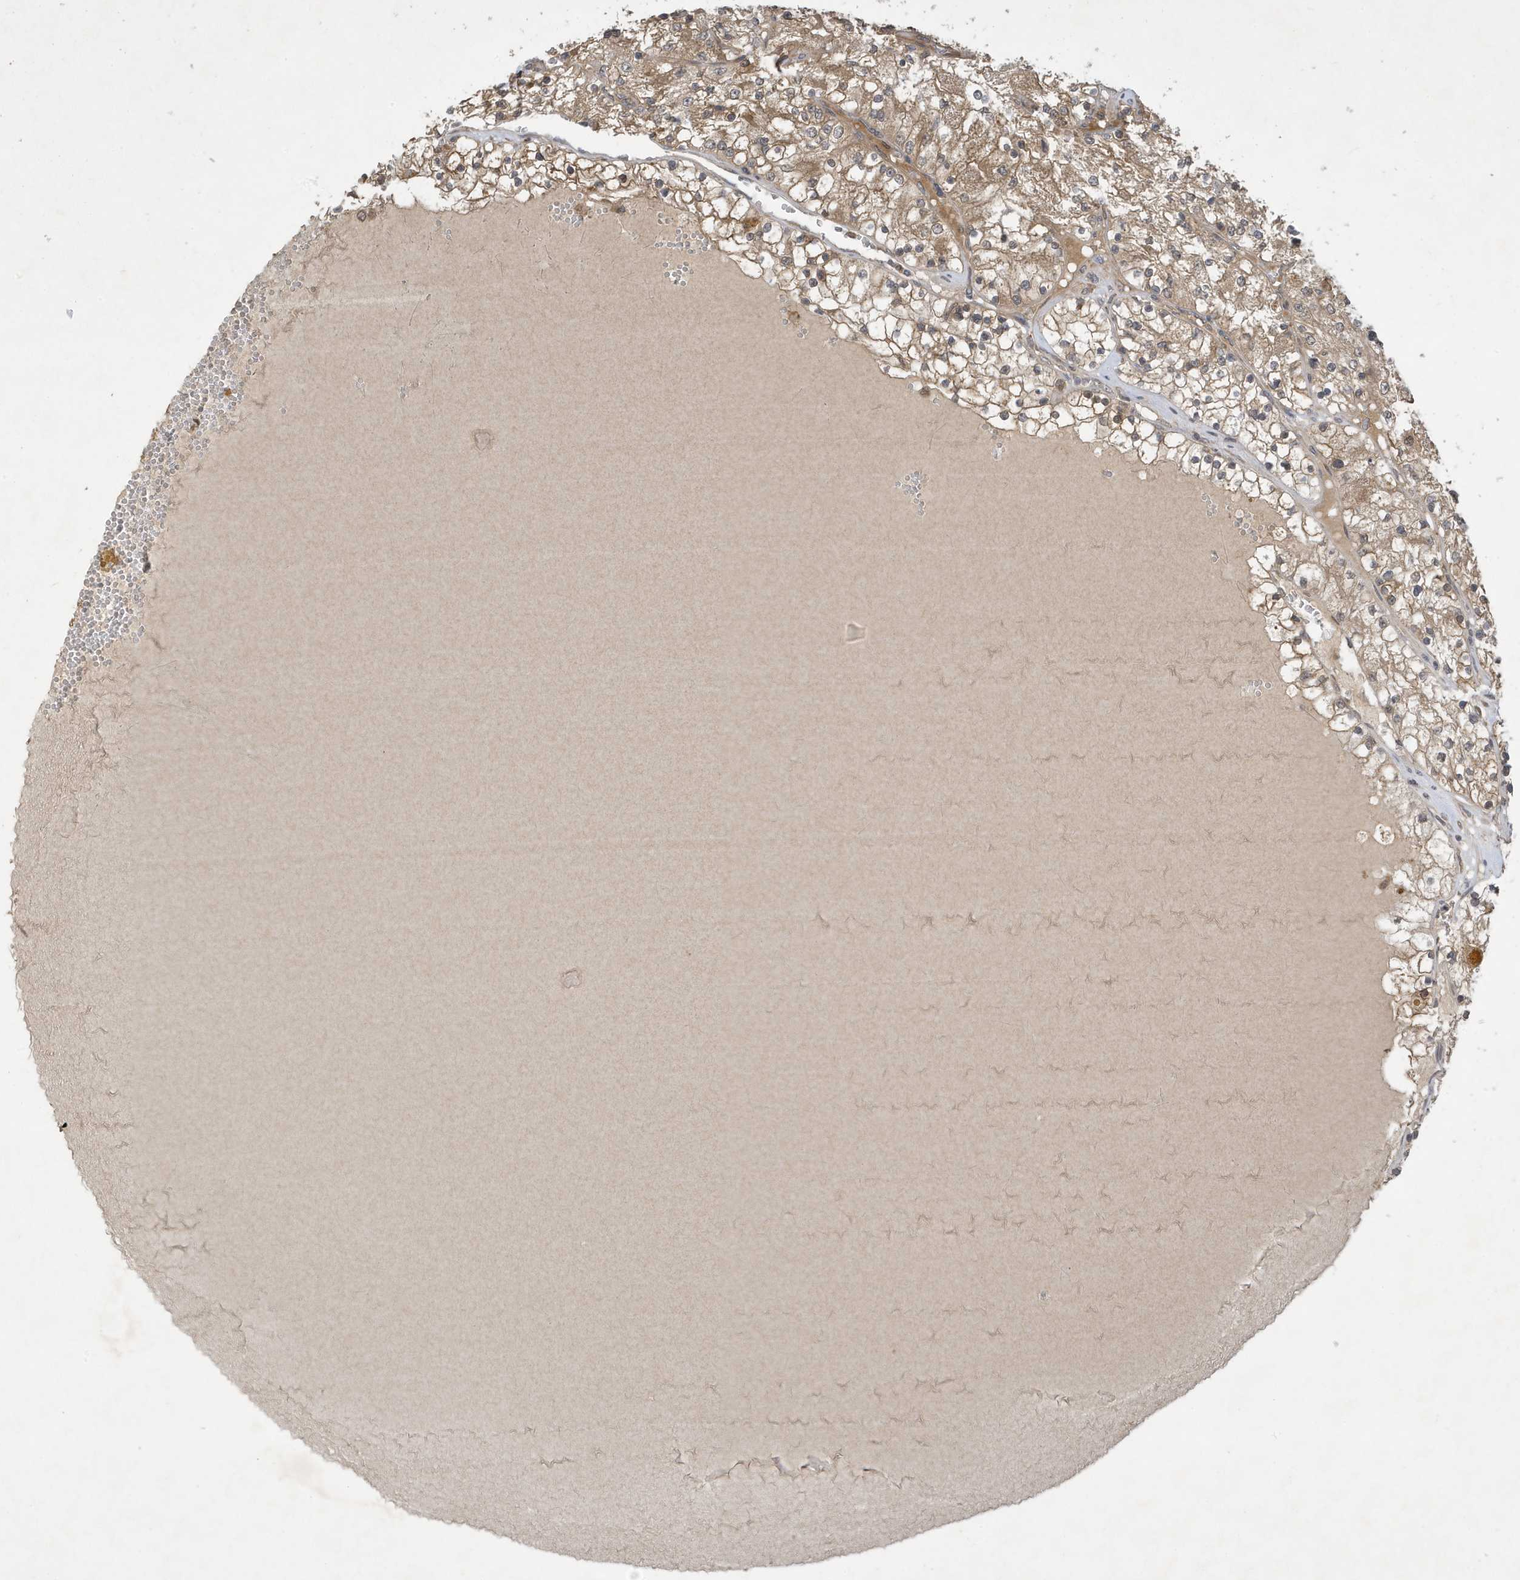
{"staining": {"intensity": "moderate", "quantity": ">75%", "location": "cytoplasmic/membranous"}, "tissue": "renal cancer", "cell_type": "Tumor cells", "image_type": "cancer", "snomed": [{"axis": "morphology", "description": "Normal tissue, NOS"}, {"axis": "morphology", "description": "Adenocarcinoma, NOS"}, {"axis": "topography", "description": "Kidney"}], "caption": "High-power microscopy captured an IHC photomicrograph of renal adenocarcinoma, revealing moderate cytoplasmic/membranous staining in approximately >75% of tumor cells. (IHC, brightfield microscopy, high magnification).", "gene": "STX10", "patient": {"sex": "male", "age": 68}}